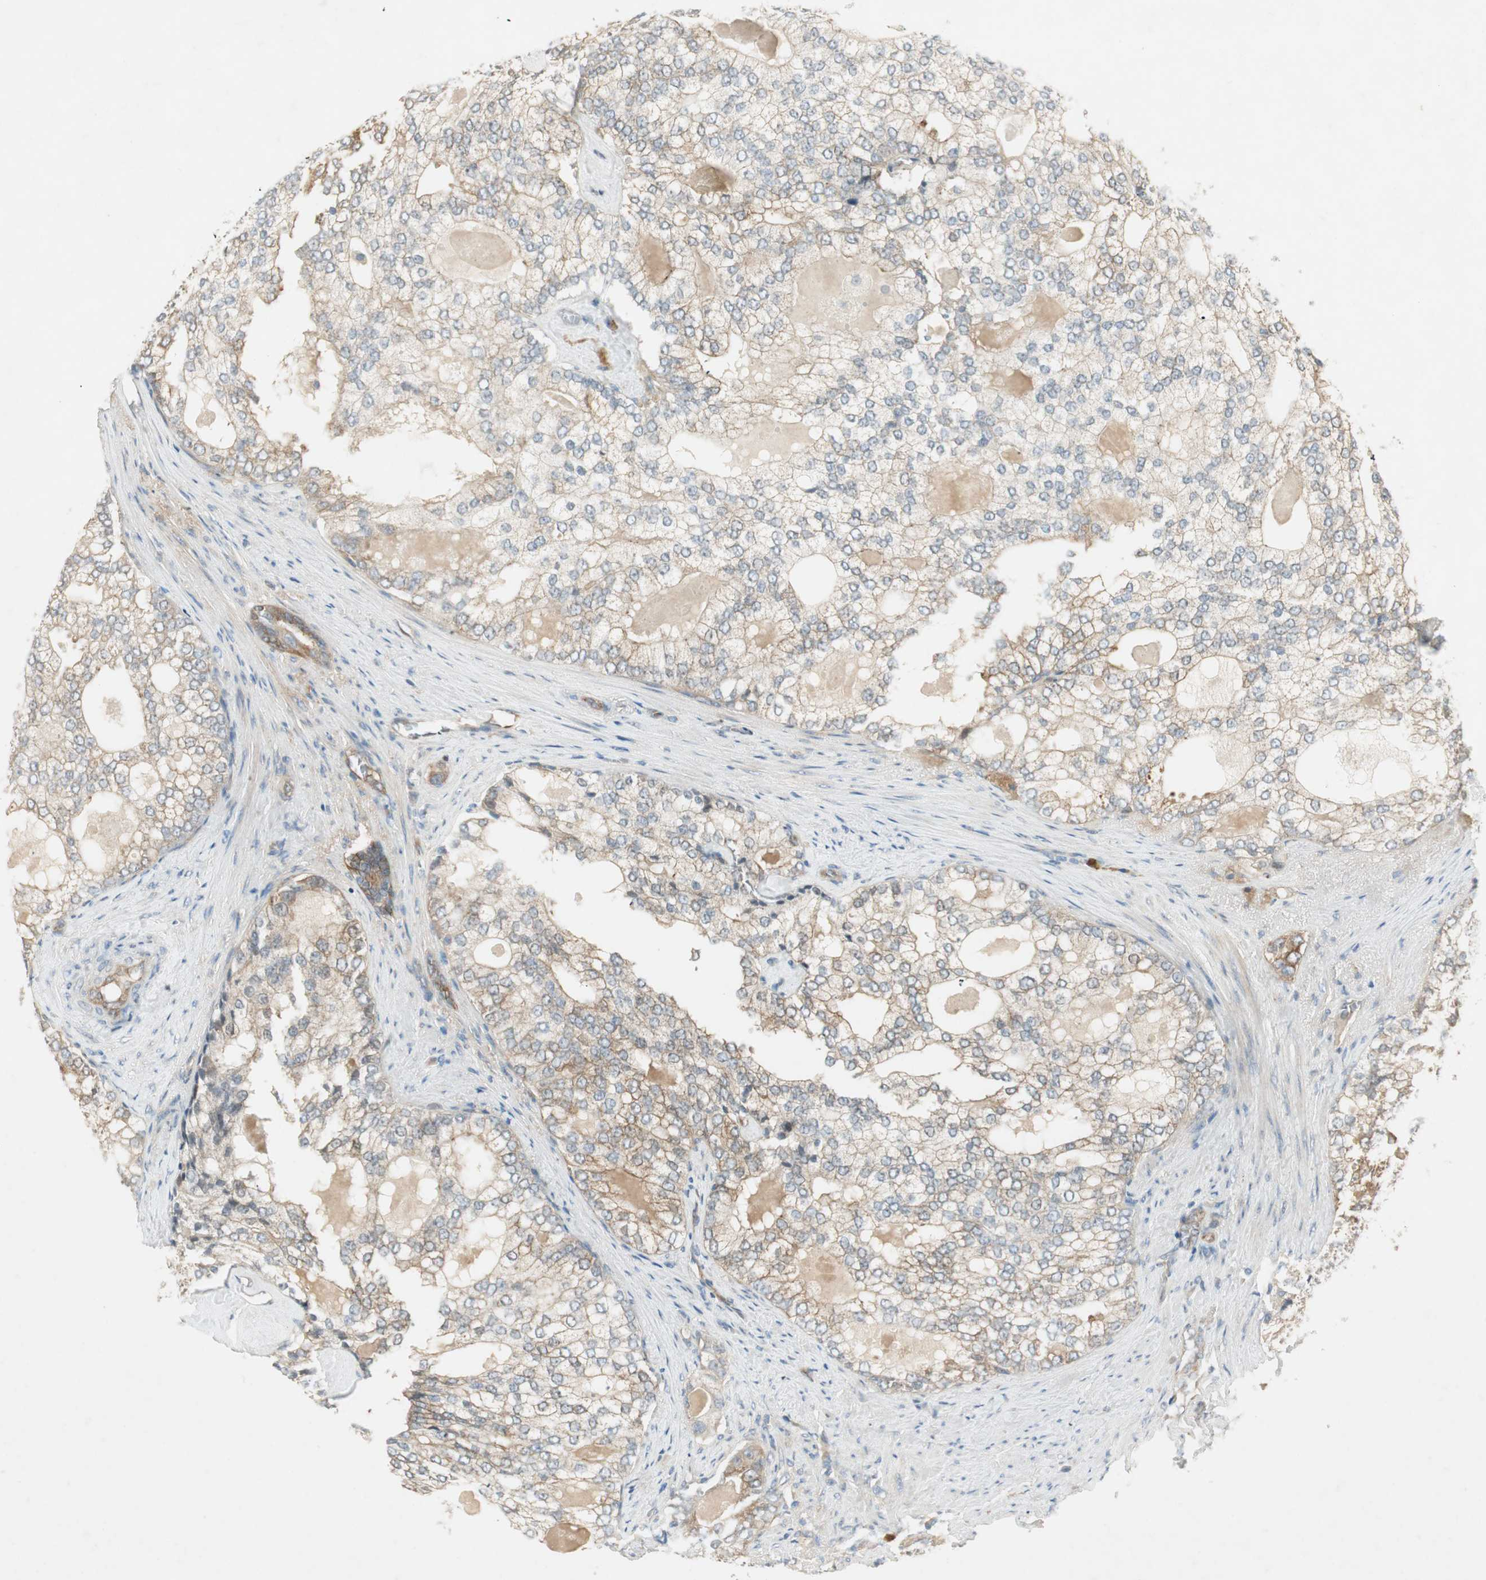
{"staining": {"intensity": "moderate", "quantity": ">75%", "location": "cytoplasmic/membranous"}, "tissue": "prostate cancer", "cell_type": "Tumor cells", "image_type": "cancer", "snomed": [{"axis": "morphology", "description": "Adenocarcinoma, High grade"}, {"axis": "topography", "description": "Prostate"}], "caption": "A medium amount of moderate cytoplasmic/membranous positivity is identified in about >75% of tumor cells in prostate cancer (adenocarcinoma (high-grade)) tissue. Using DAB (3,3'-diaminobenzidine) (brown) and hematoxylin (blue) stains, captured at high magnification using brightfield microscopy.", "gene": "STON1-GTF2A1L", "patient": {"sex": "male", "age": 66}}